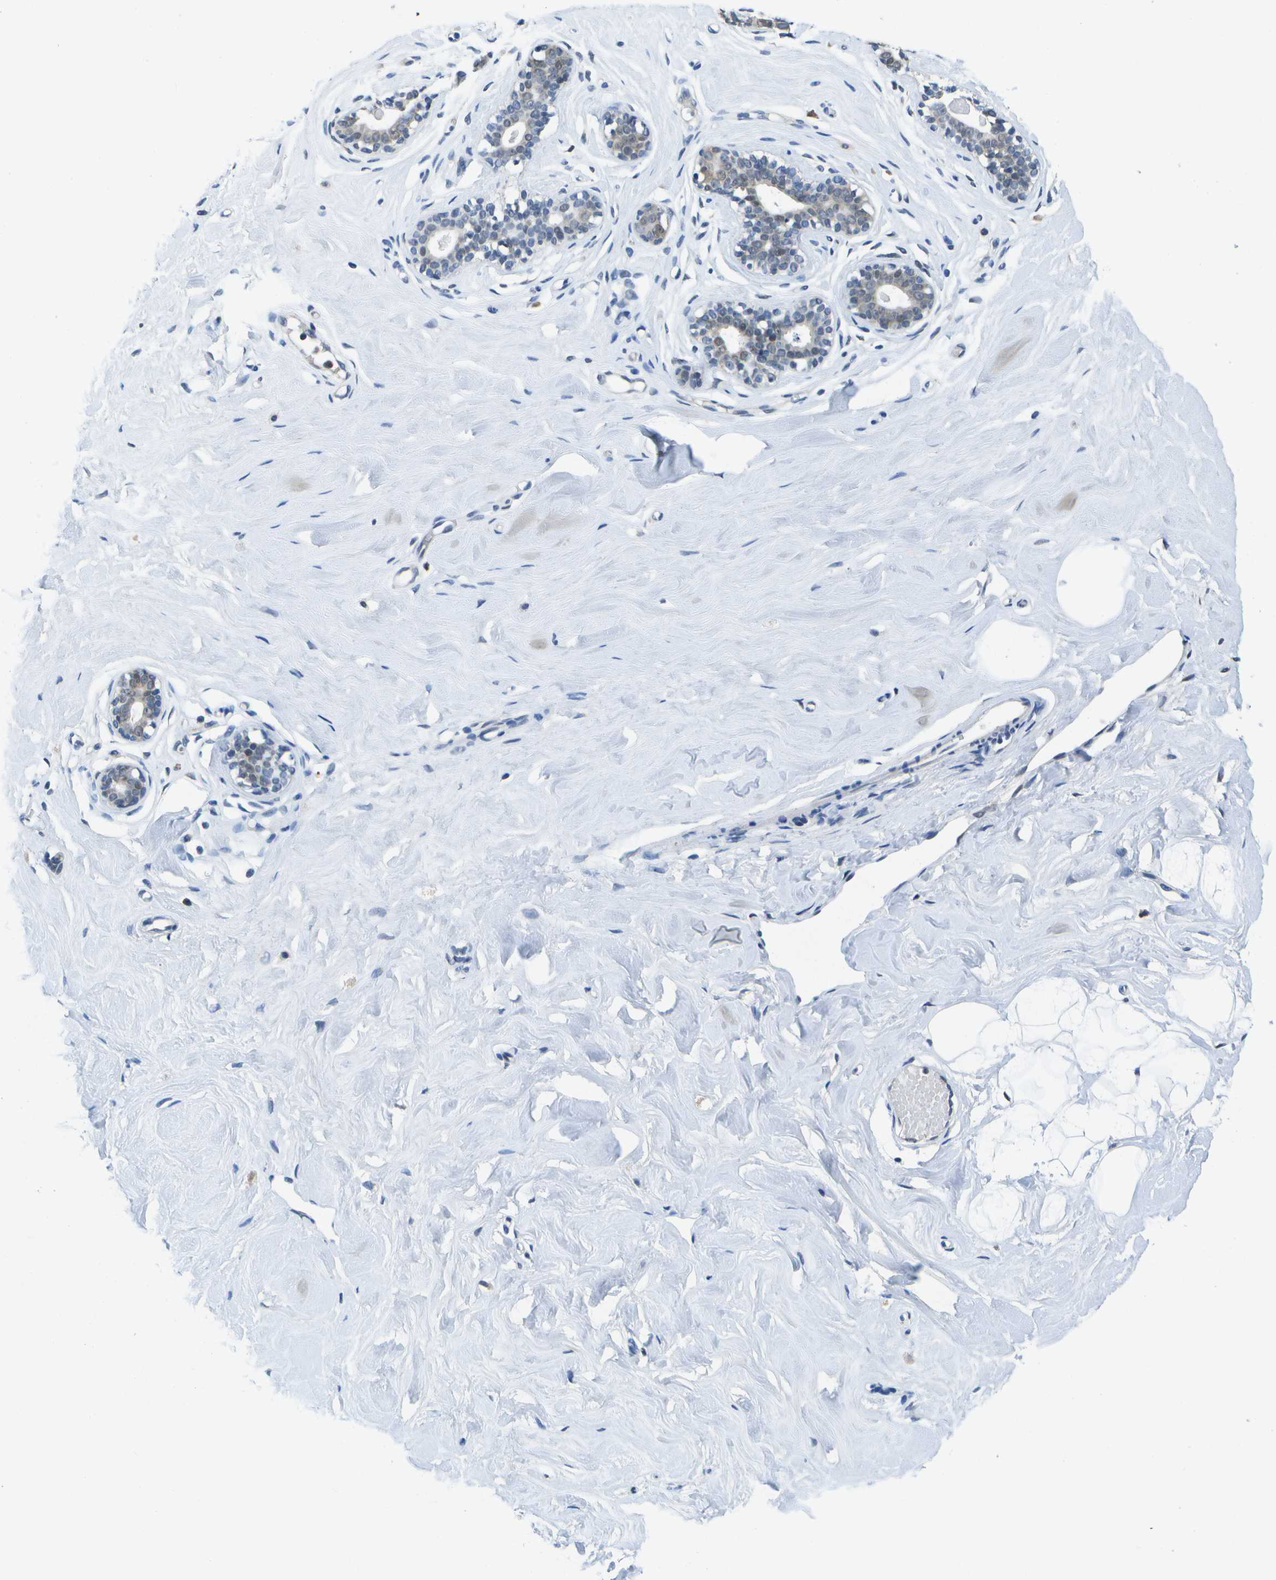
{"staining": {"intensity": "negative", "quantity": "none", "location": "none"}, "tissue": "breast", "cell_type": "Adipocytes", "image_type": "normal", "snomed": [{"axis": "morphology", "description": "Normal tissue, NOS"}, {"axis": "topography", "description": "Breast"}], "caption": "A high-resolution photomicrograph shows immunohistochemistry staining of normal breast, which shows no significant expression in adipocytes.", "gene": "DSE", "patient": {"sex": "female", "age": 23}}